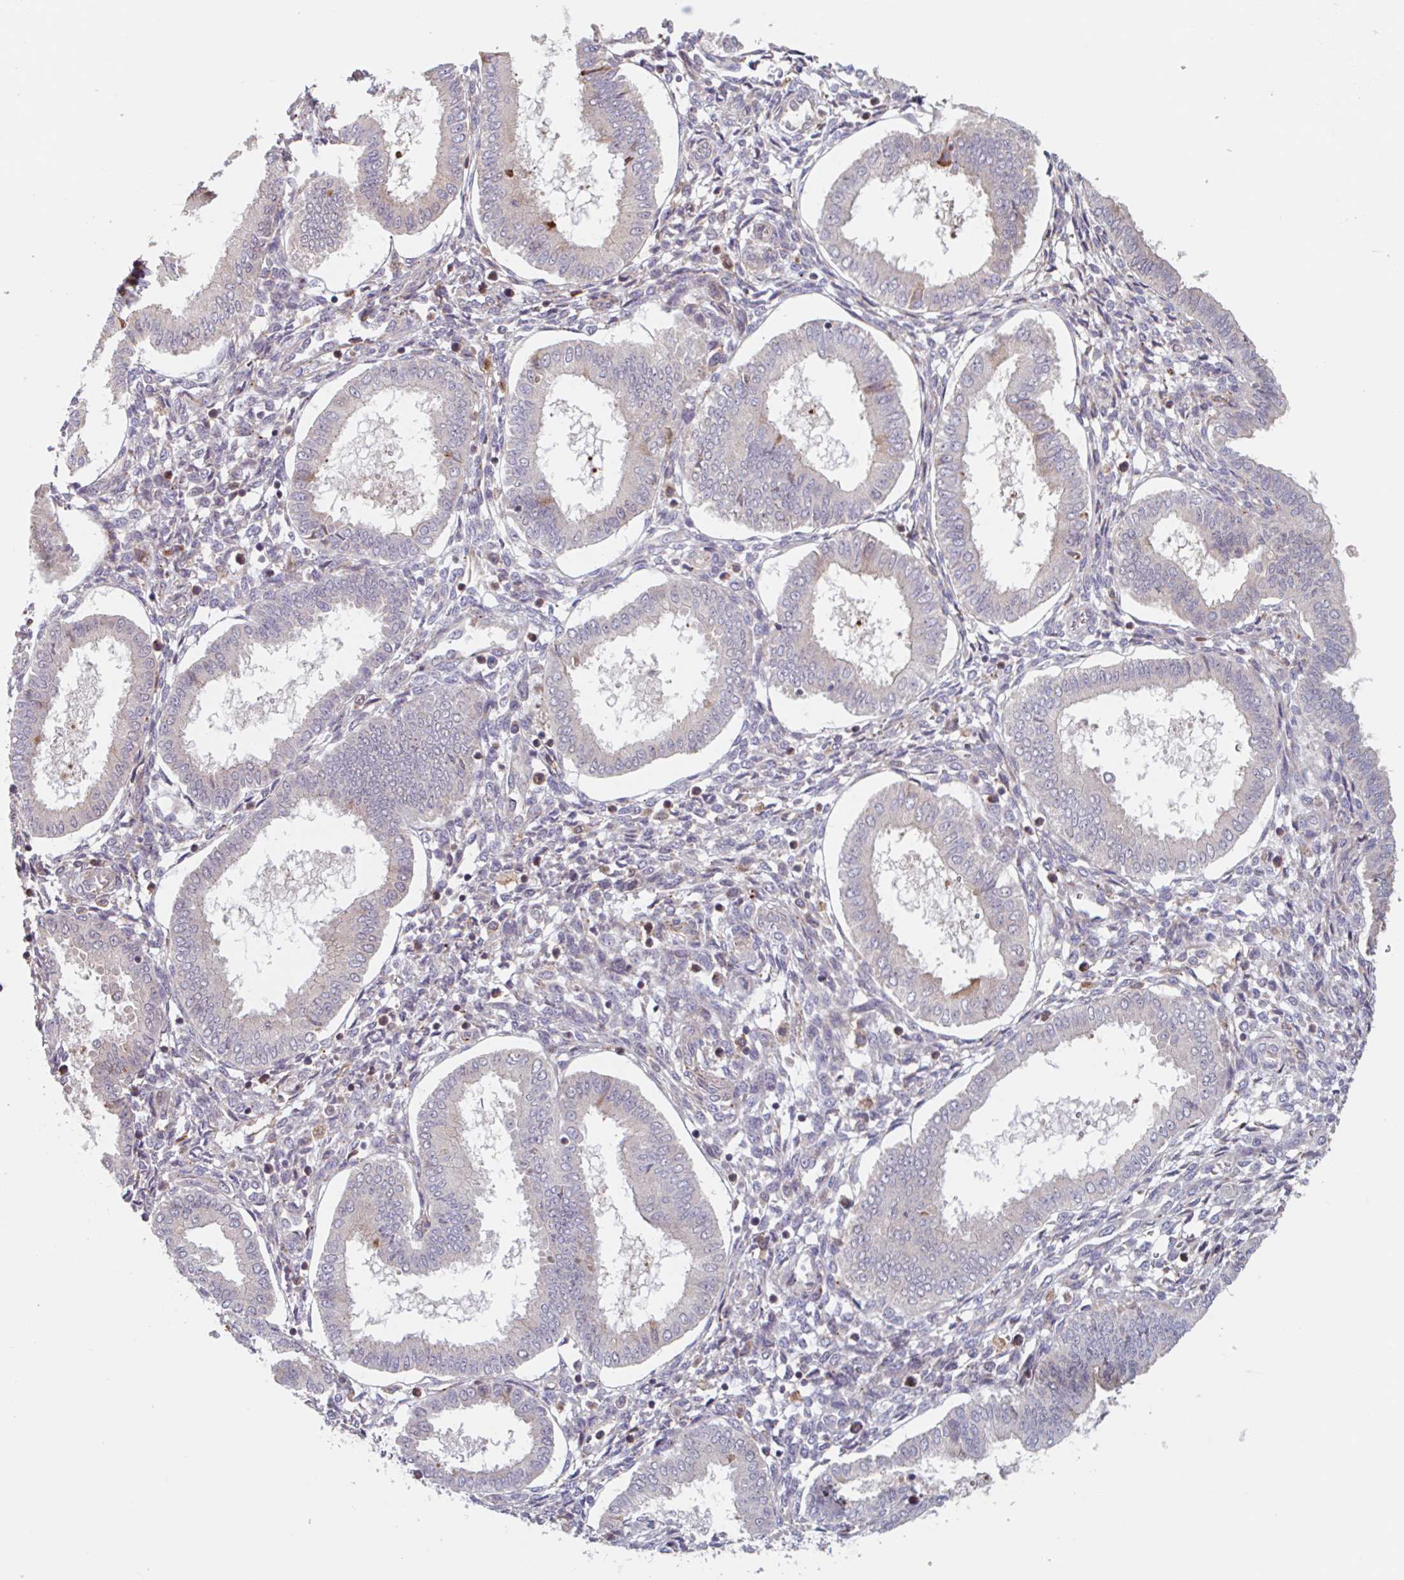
{"staining": {"intensity": "weak", "quantity": "<25%", "location": "cytoplasmic/membranous"}, "tissue": "endometrium", "cell_type": "Cells in endometrial stroma", "image_type": "normal", "snomed": [{"axis": "morphology", "description": "Normal tissue, NOS"}, {"axis": "topography", "description": "Endometrium"}], "caption": "The image reveals no significant staining in cells in endometrial stroma of endometrium.", "gene": "NUB1", "patient": {"sex": "female", "age": 24}}